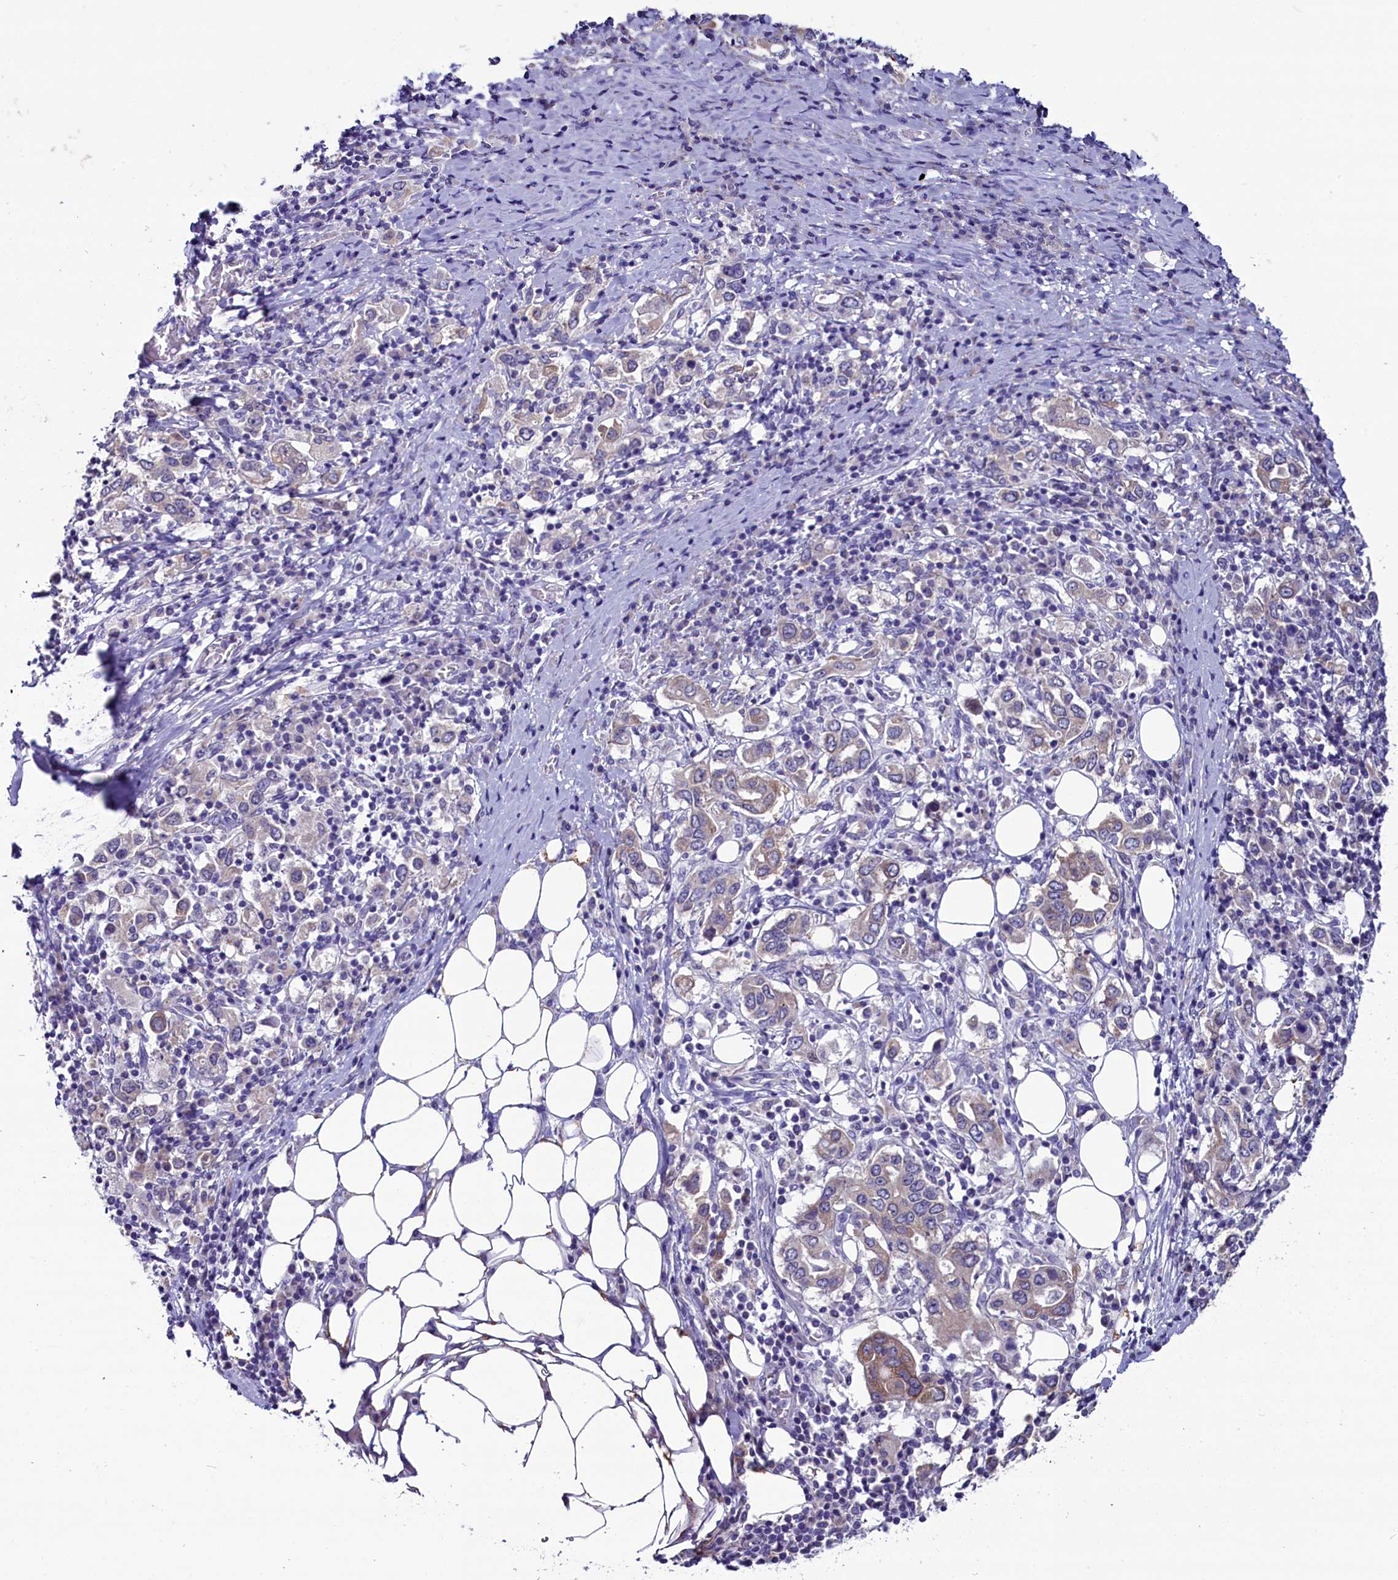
{"staining": {"intensity": "weak", "quantity": "<25%", "location": "cytoplasmic/membranous"}, "tissue": "stomach cancer", "cell_type": "Tumor cells", "image_type": "cancer", "snomed": [{"axis": "morphology", "description": "Adenocarcinoma, NOS"}, {"axis": "topography", "description": "Stomach, upper"}, {"axis": "topography", "description": "Stomach"}], "caption": "Immunohistochemistry (IHC) photomicrograph of stomach cancer stained for a protein (brown), which exhibits no expression in tumor cells.", "gene": "SCD5", "patient": {"sex": "male", "age": 62}}